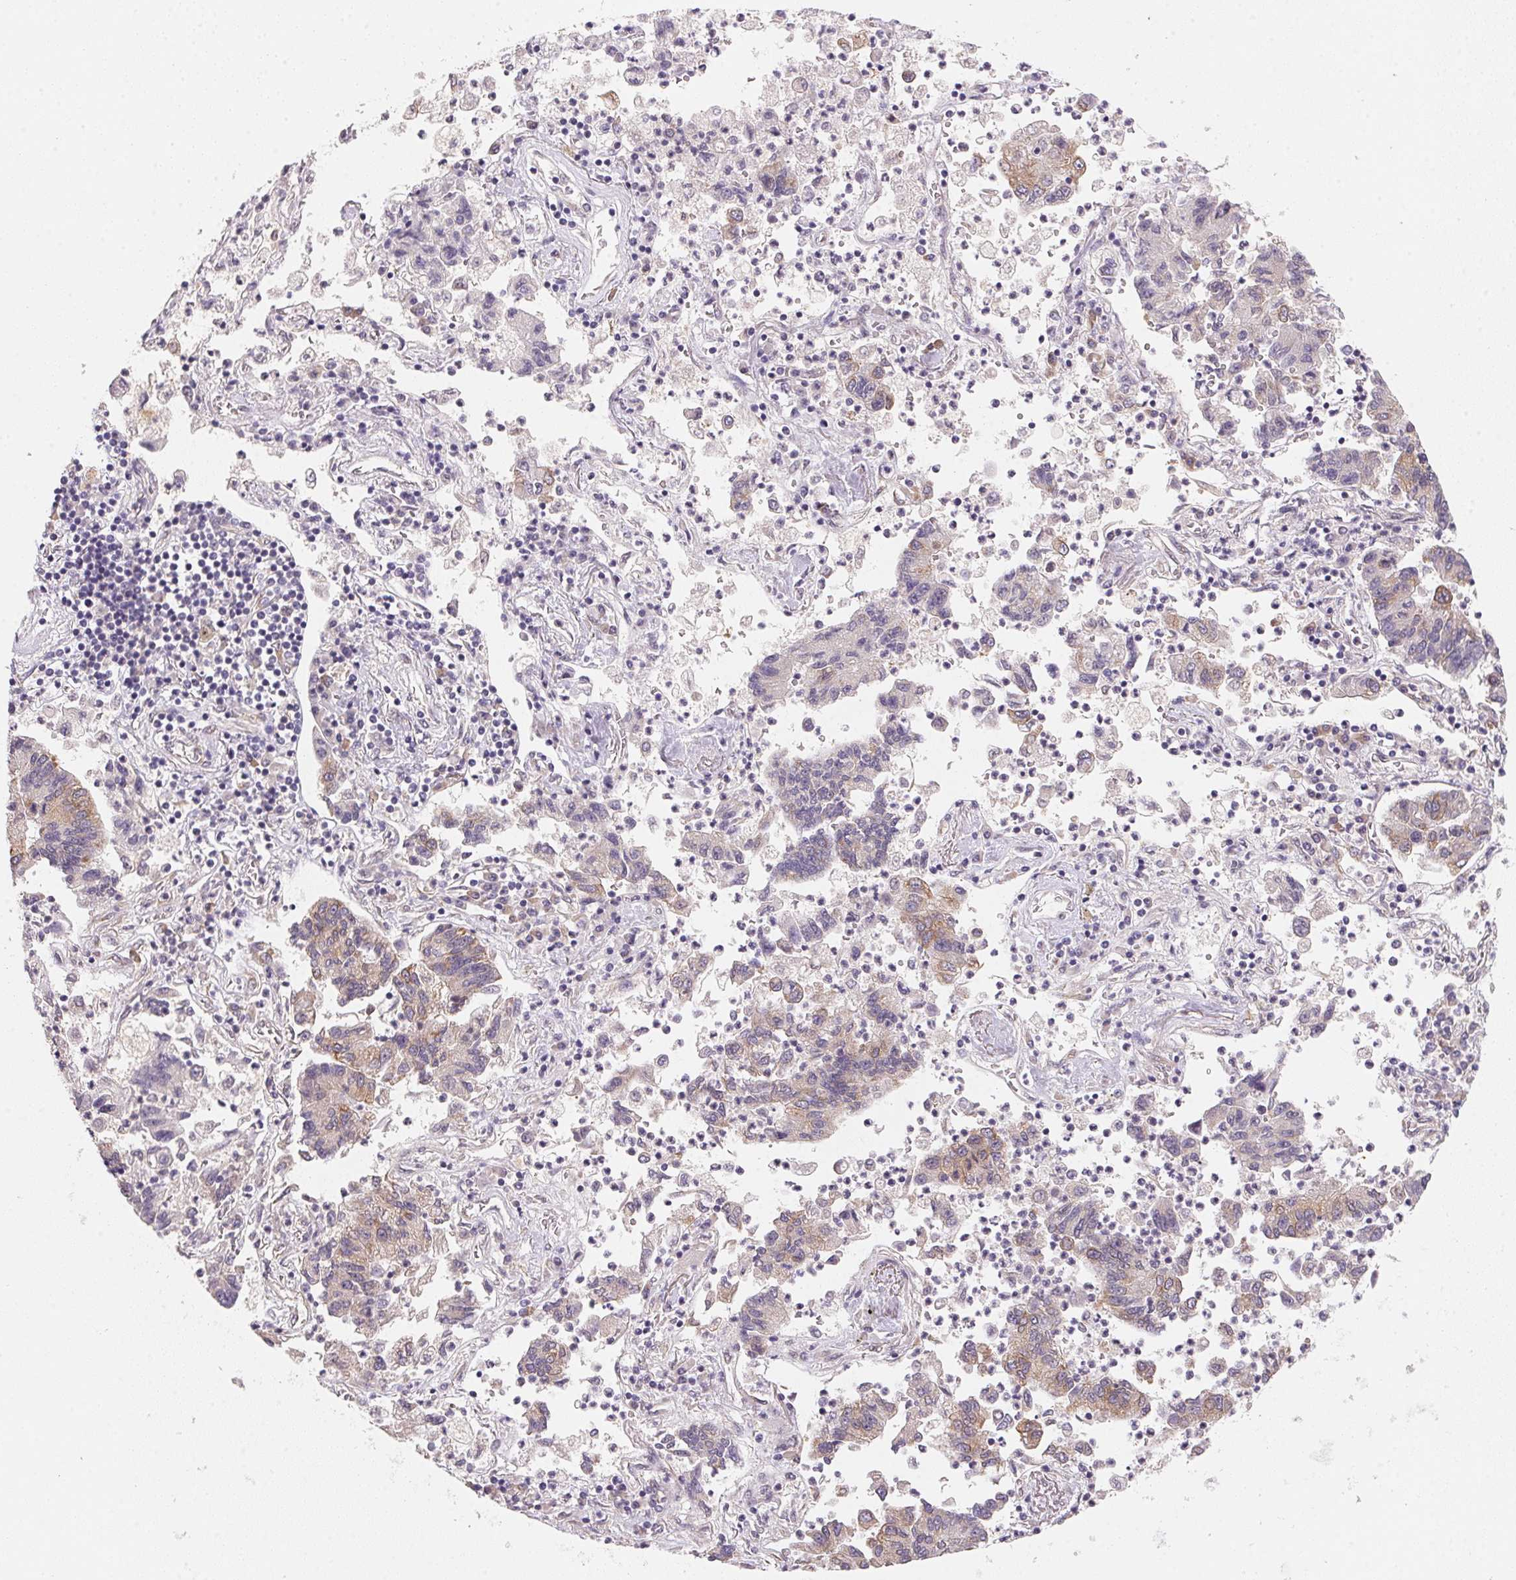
{"staining": {"intensity": "moderate", "quantity": "<25%", "location": "cytoplasmic/membranous"}, "tissue": "lung cancer", "cell_type": "Tumor cells", "image_type": "cancer", "snomed": [{"axis": "morphology", "description": "Adenocarcinoma, NOS"}, {"axis": "topography", "description": "Lung"}], "caption": "Immunohistochemistry image of human lung adenocarcinoma stained for a protein (brown), which demonstrates low levels of moderate cytoplasmic/membranous positivity in approximately <25% of tumor cells.", "gene": "EI24", "patient": {"sex": "female", "age": 57}}